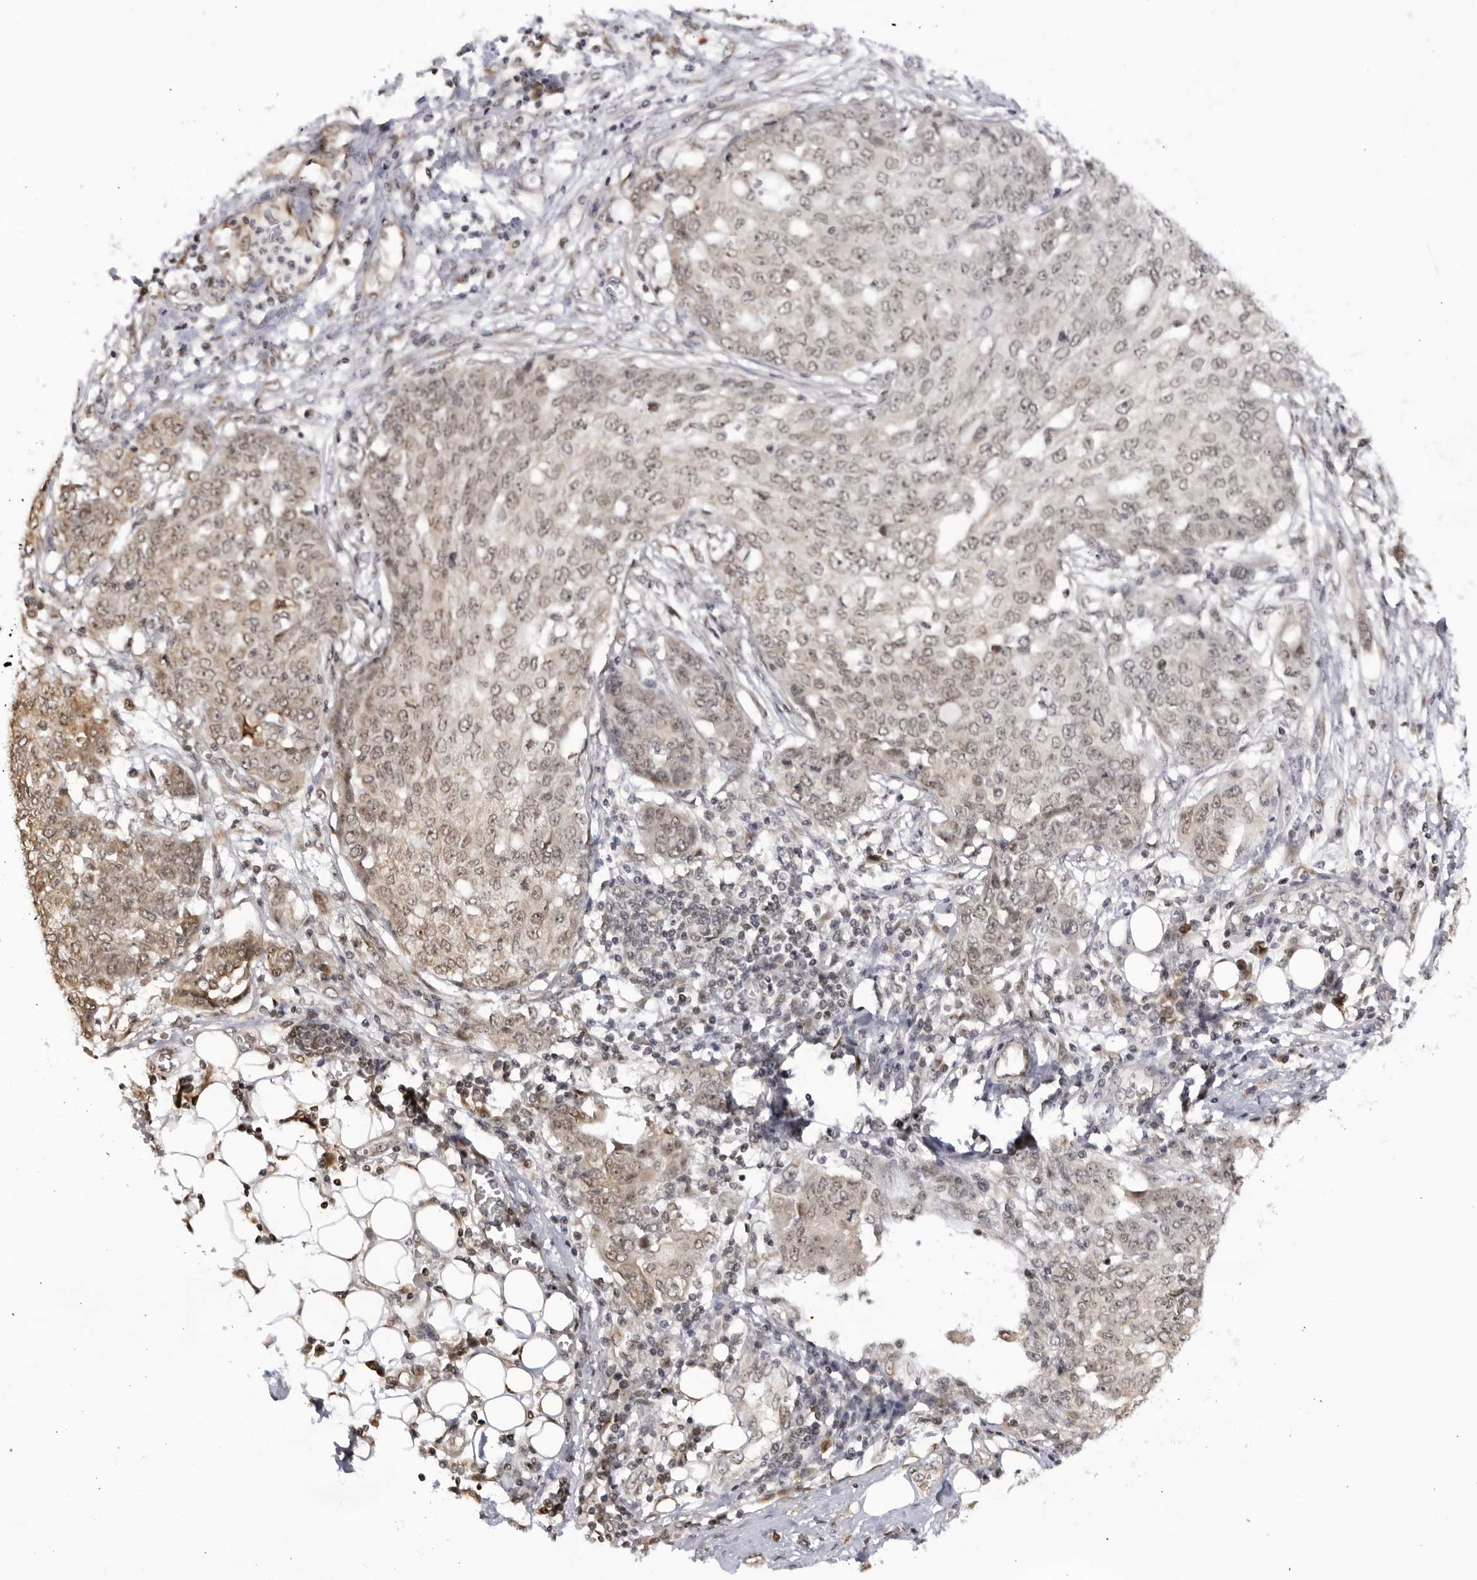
{"staining": {"intensity": "weak", "quantity": ">75%", "location": "nuclear"}, "tissue": "ovarian cancer", "cell_type": "Tumor cells", "image_type": "cancer", "snomed": [{"axis": "morphology", "description": "Cystadenocarcinoma, serous, NOS"}, {"axis": "topography", "description": "Soft tissue"}, {"axis": "topography", "description": "Ovary"}], "caption": "Immunohistochemical staining of human ovarian serous cystadenocarcinoma exhibits weak nuclear protein staining in about >75% of tumor cells.", "gene": "RASGEF1C", "patient": {"sex": "female", "age": 57}}